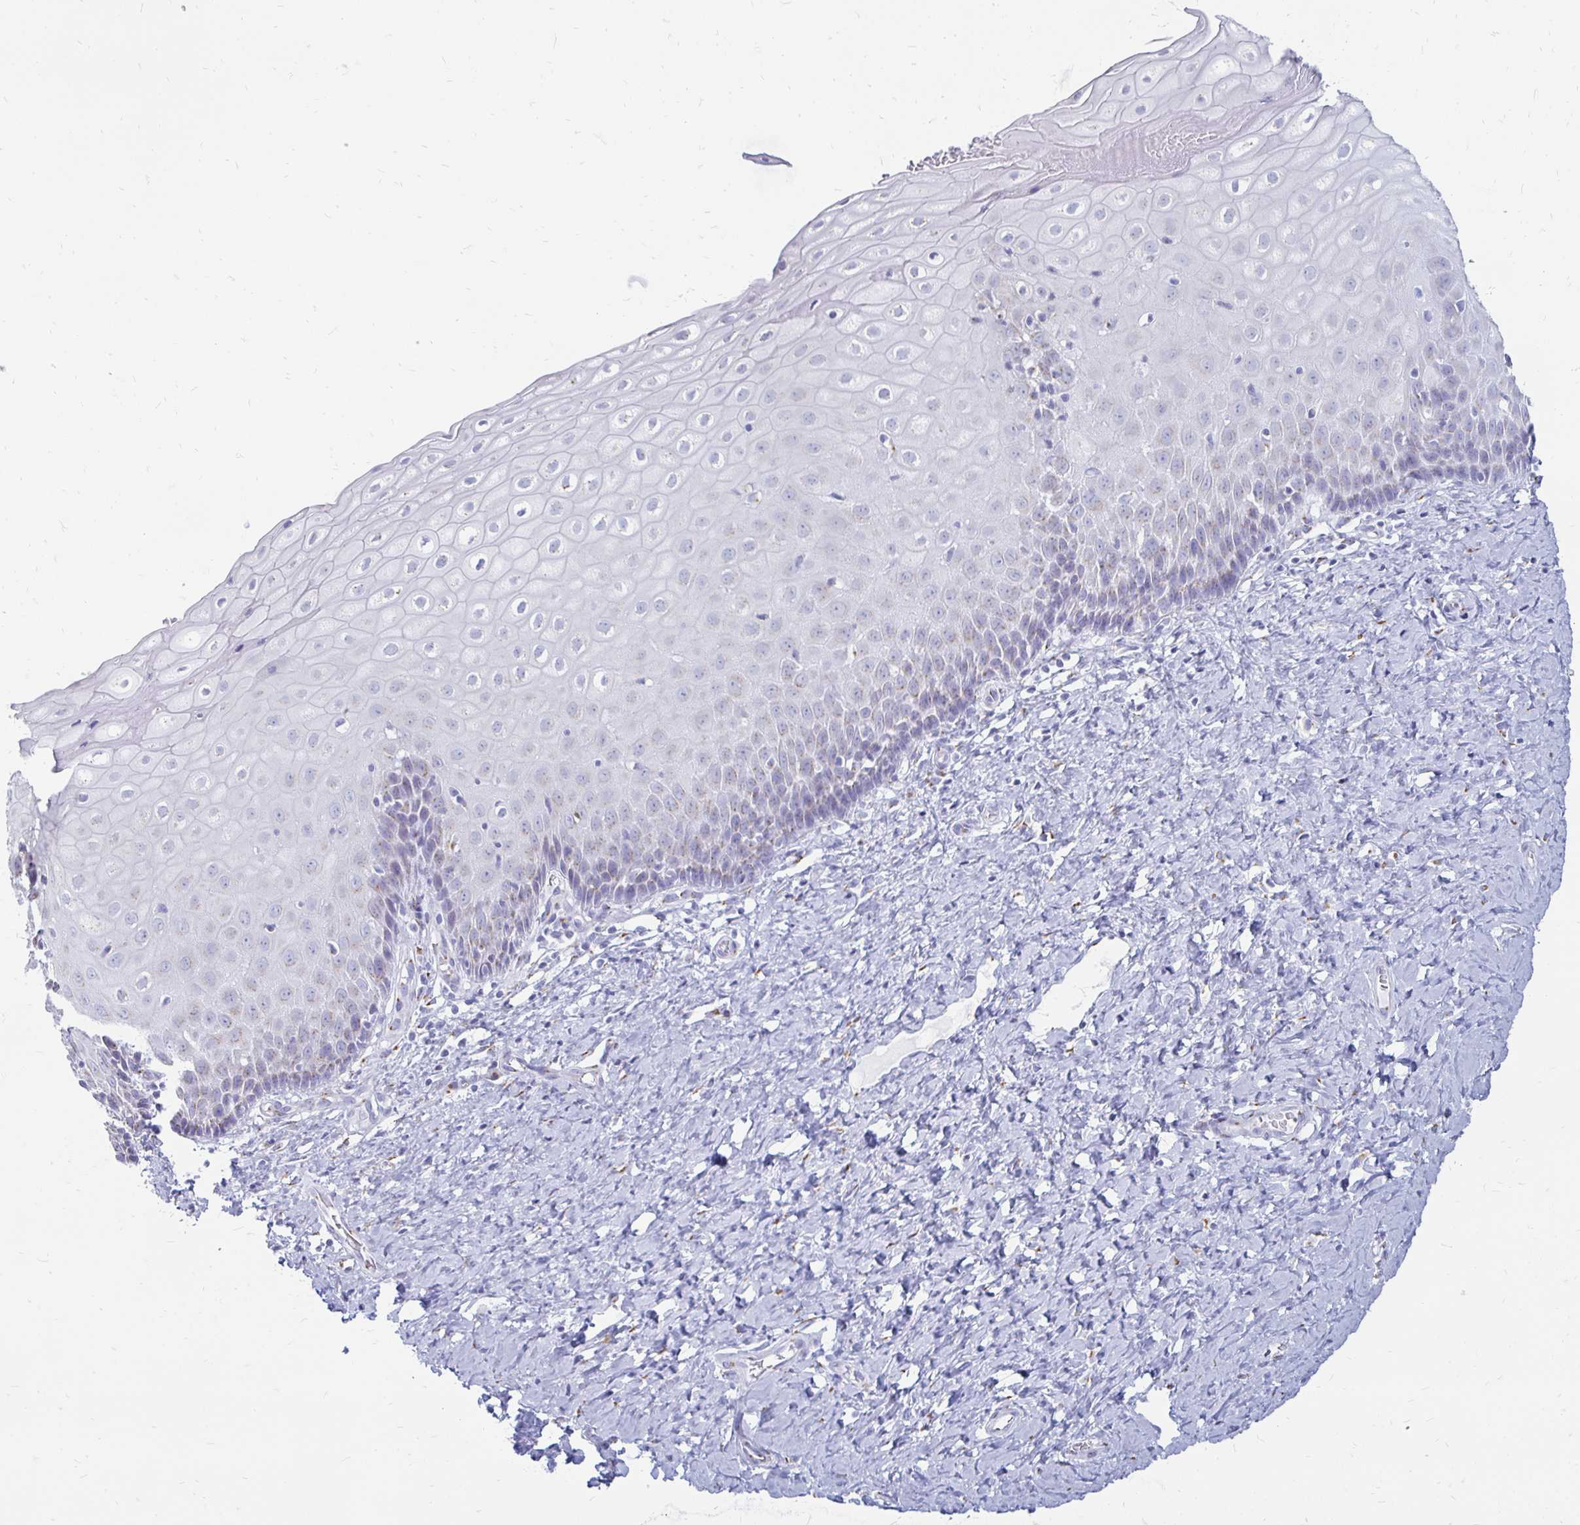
{"staining": {"intensity": "negative", "quantity": "none", "location": "none"}, "tissue": "cervix", "cell_type": "Squamous epithelial cells", "image_type": "normal", "snomed": [{"axis": "morphology", "description": "Normal tissue, NOS"}, {"axis": "topography", "description": "Cervix"}], "caption": "This is an IHC photomicrograph of benign human cervix. There is no staining in squamous epithelial cells.", "gene": "PAGE4", "patient": {"sex": "female", "age": 37}}